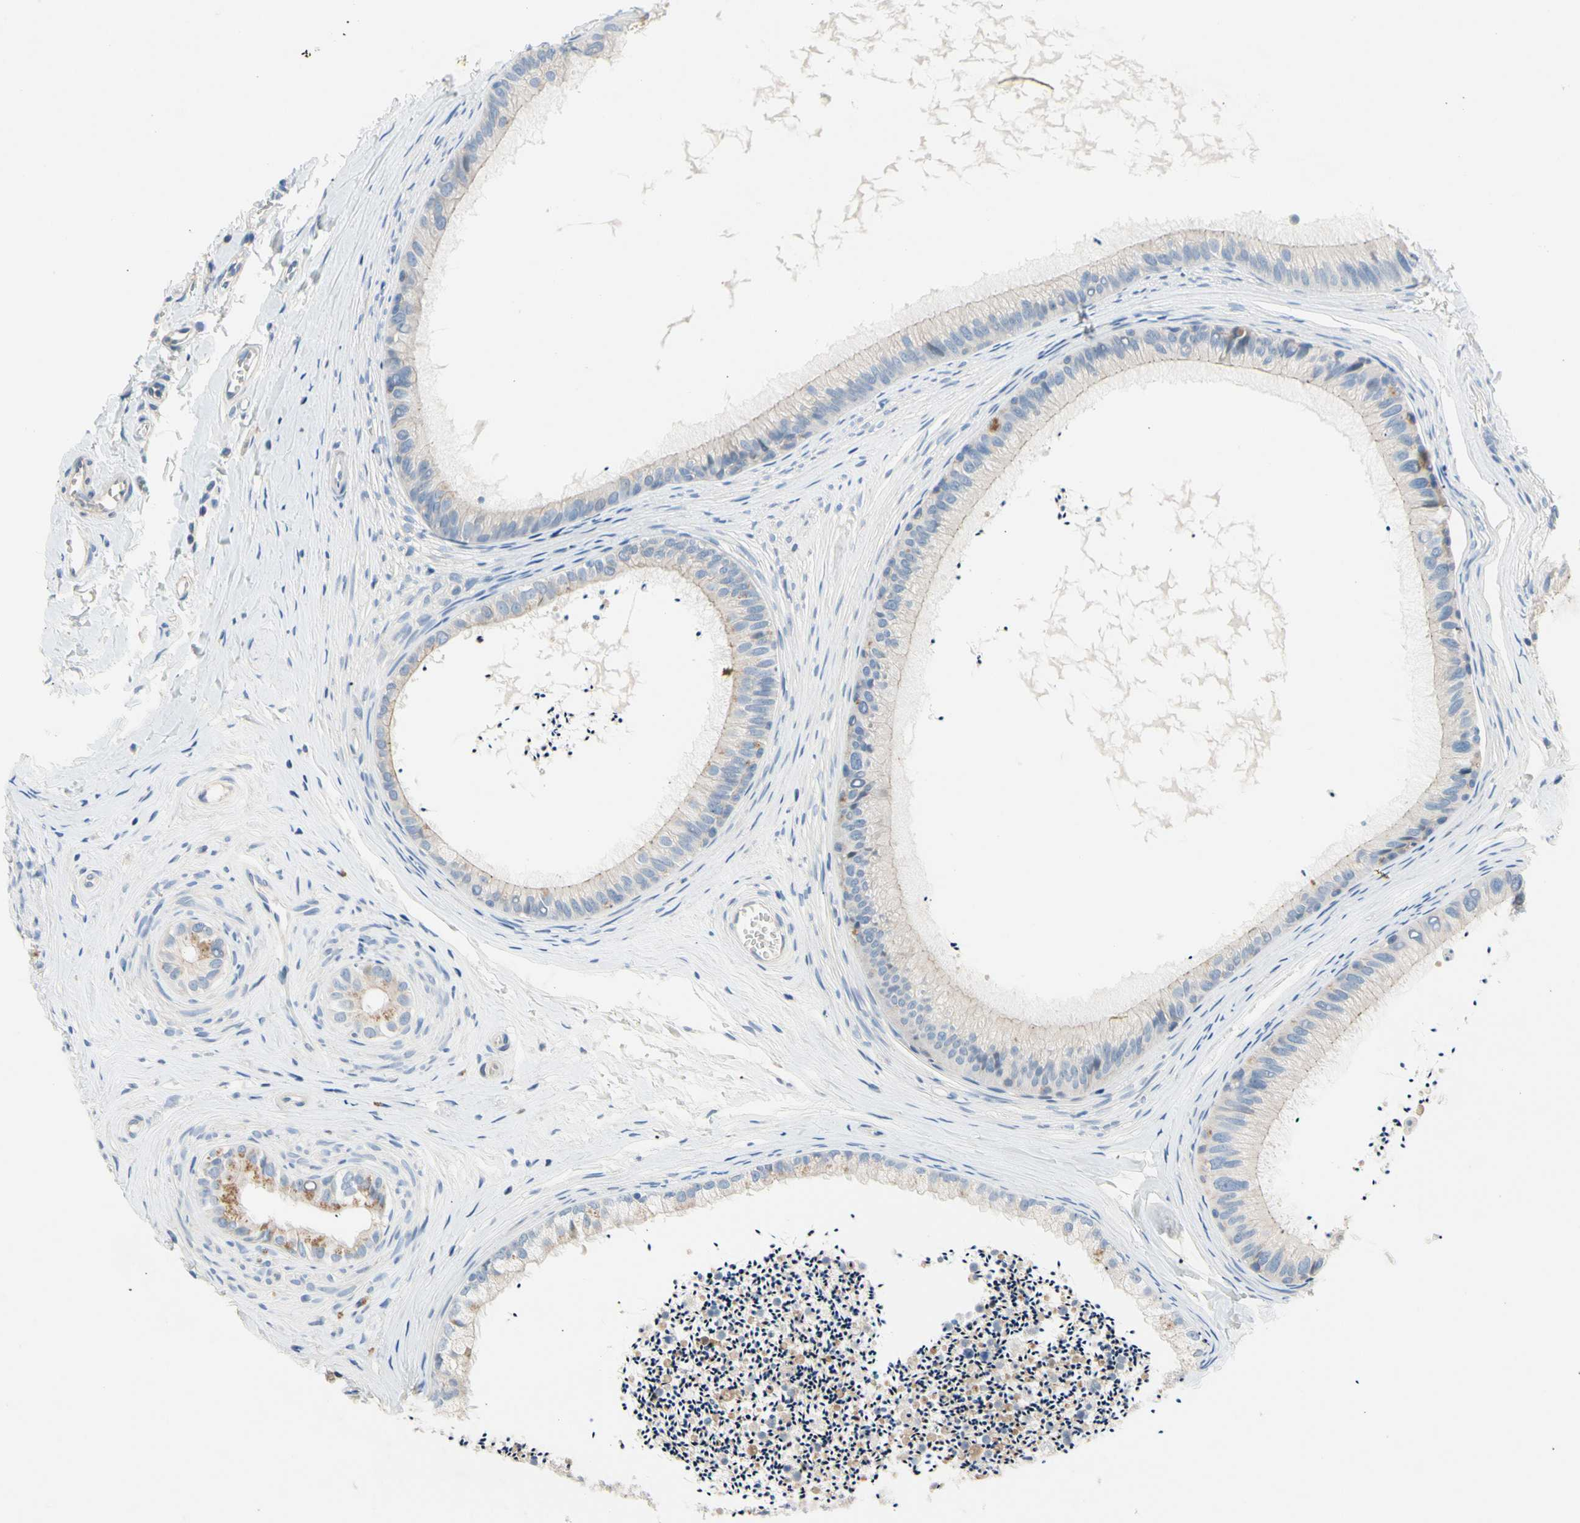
{"staining": {"intensity": "moderate", "quantity": "25%-75%", "location": "cytoplasmic/membranous"}, "tissue": "epididymis", "cell_type": "Glandular cells", "image_type": "normal", "snomed": [{"axis": "morphology", "description": "Normal tissue, NOS"}, {"axis": "topography", "description": "Epididymis"}], "caption": "IHC image of benign epididymis: epididymis stained using immunohistochemistry exhibits medium levels of moderate protein expression localized specifically in the cytoplasmic/membranous of glandular cells, appearing as a cytoplasmic/membranous brown color.", "gene": "CA14", "patient": {"sex": "male", "age": 56}}